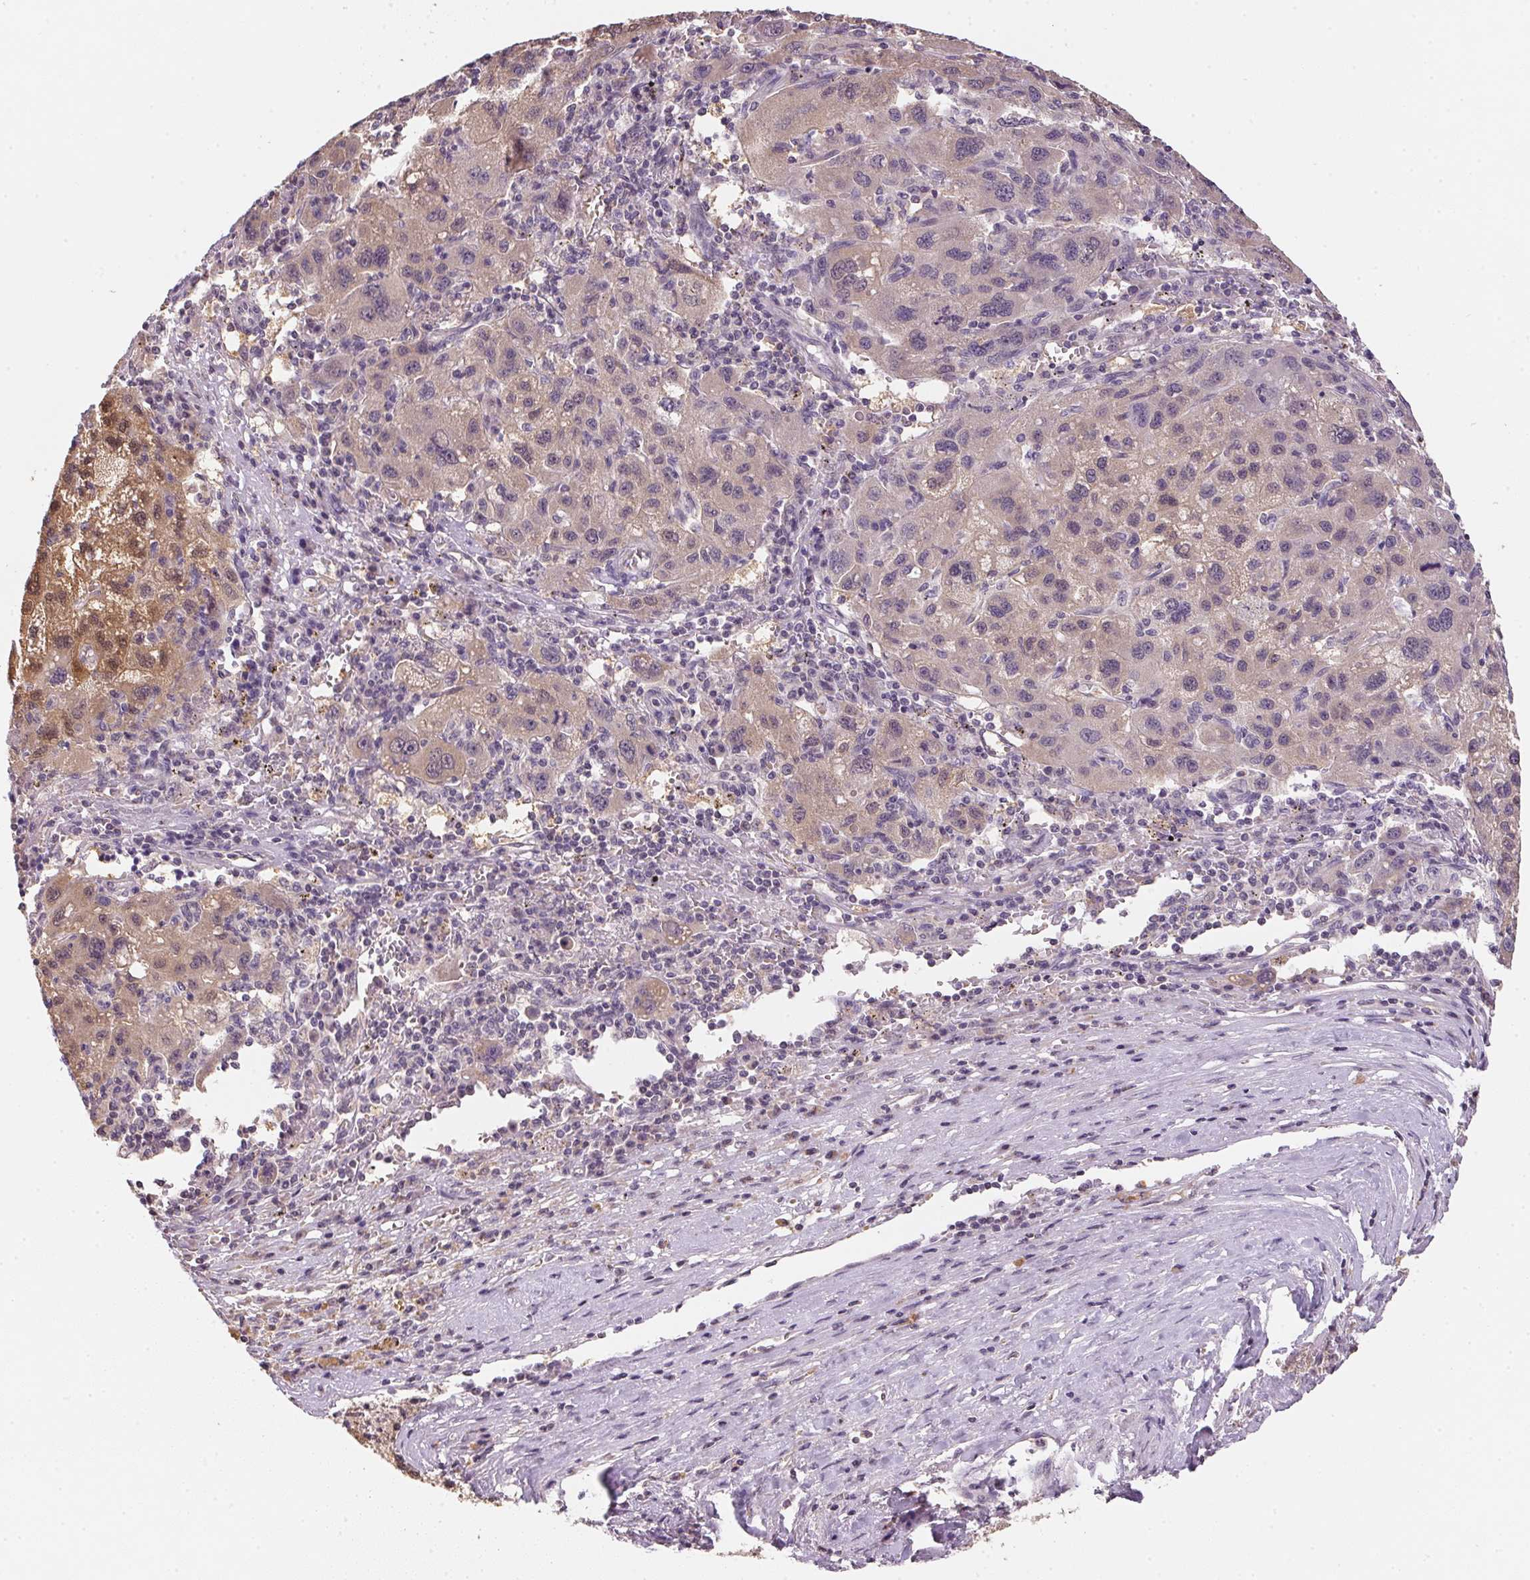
{"staining": {"intensity": "moderate", "quantity": "<25%", "location": "cytoplasmic/membranous"}, "tissue": "liver cancer", "cell_type": "Tumor cells", "image_type": "cancer", "snomed": [{"axis": "morphology", "description": "Carcinoma, Hepatocellular, NOS"}, {"axis": "topography", "description": "Liver"}], "caption": "A brown stain labels moderate cytoplasmic/membranous staining of a protein in human liver cancer tumor cells.", "gene": "ALDH8A1", "patient": {"sex": "female", "age": 77}}